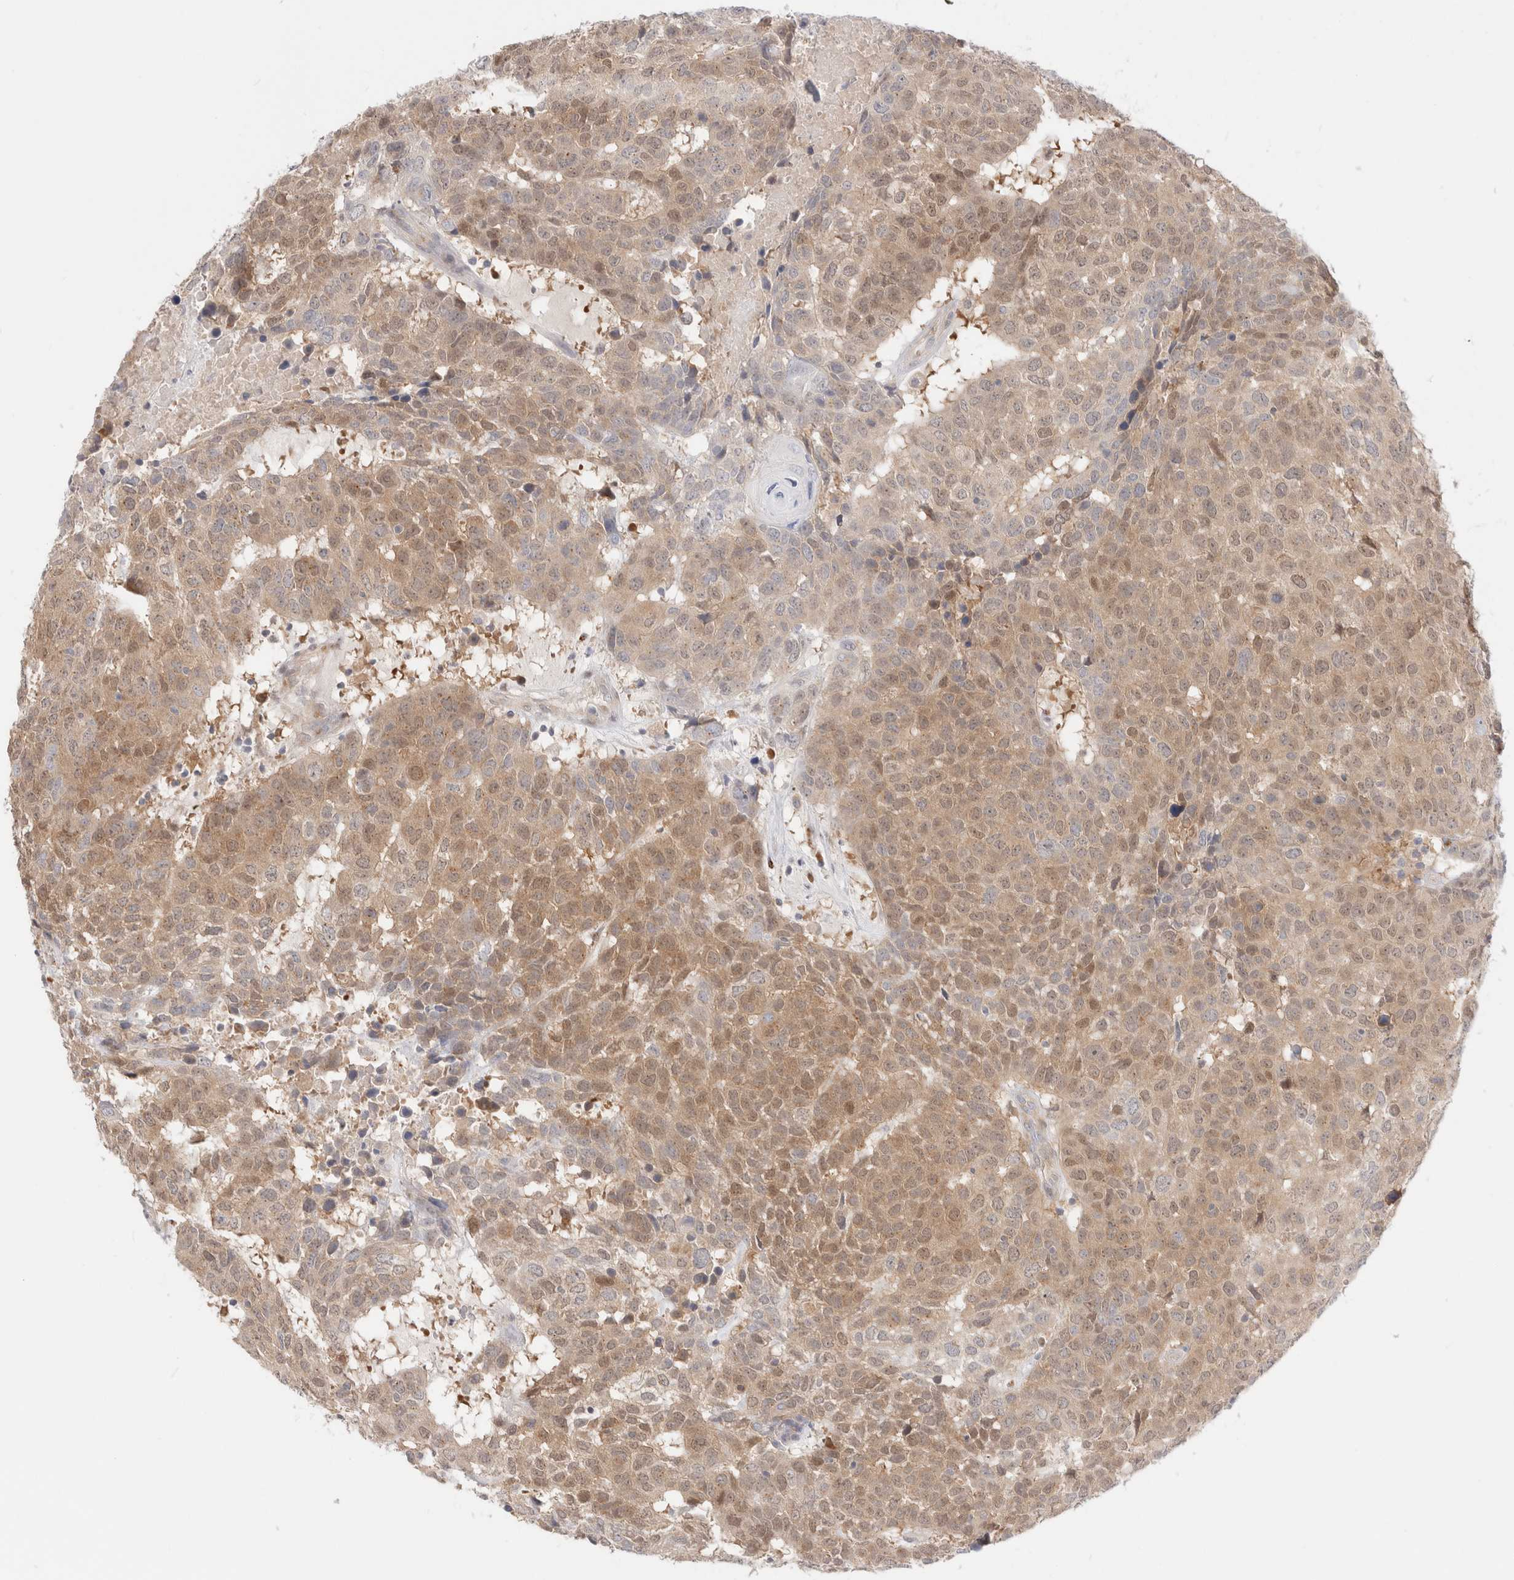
{"staining": {"intensity": "moderate", "quantity": "25%-75%", "location": "cytoplasmic/membranous"}, "tissue": "head and neck cancer", "cell_type": "Tumor cells", "image_type": "cancer", "snomed": [{"axis": "morphology", "description": "Squamous cell carcinoma, NOS"}, {"axis": "topography", "description": "Head-Neck"}], "caption": "Head and neck cancer (squamous cell carcinoma) stained for a protein (brown) reveals moderate cytoplasmic/membranous positive positivity in approximately 25%-75% of tumor cells.", "gene": "EFCAB13", "patient": {"sex": "male", "age": 66}}